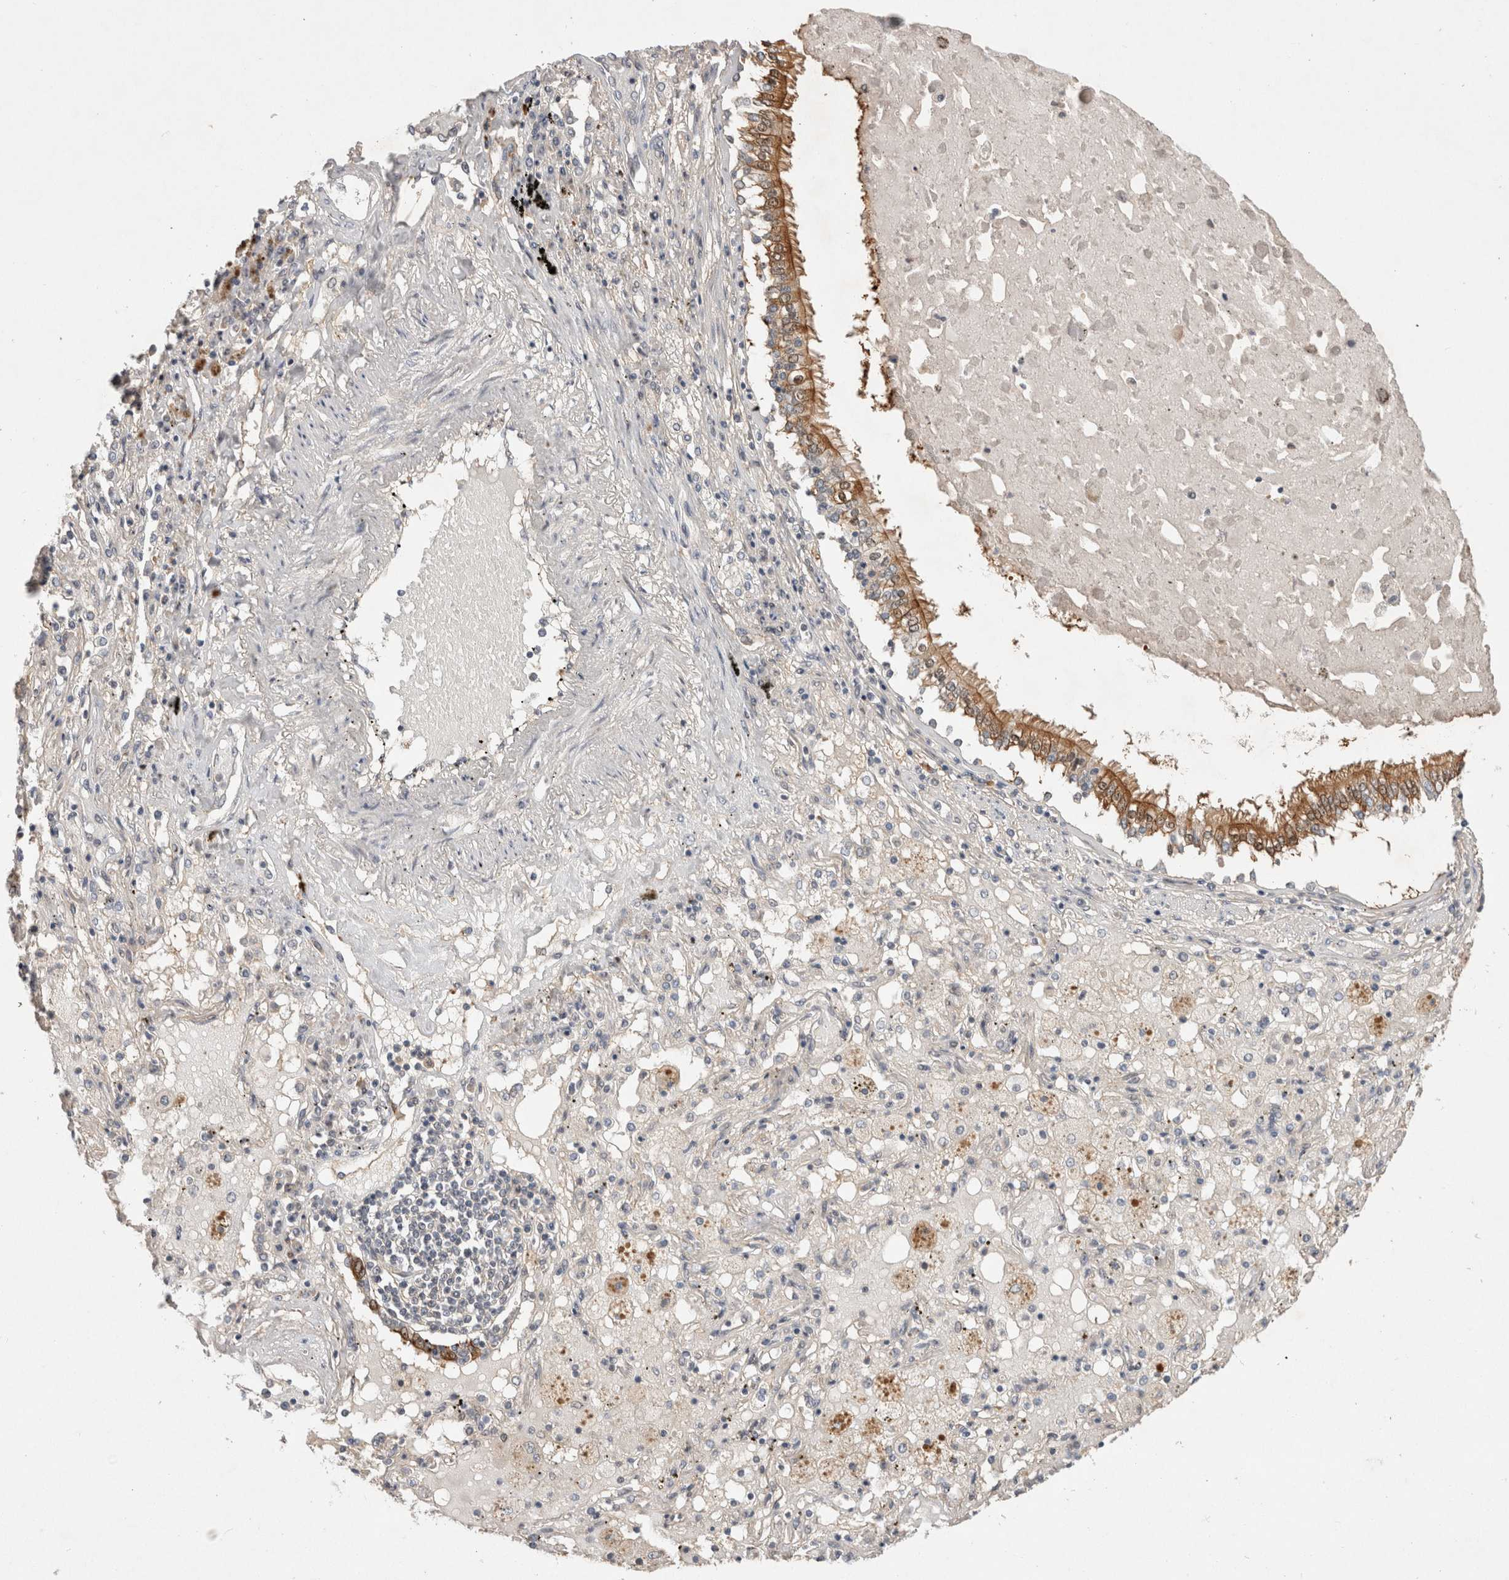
{"staining": {"intensity": "negative", "quantity": "none", "location": "none"}, "tissue": "lung cancer", "cell_type": "Tumor cells", "image_type": "cancer", "snomed": [{"axis": "morphology", "description": "Squamous cell carcinoma, NOS"}, {"axis": "topography", "description": "Lung"}], "caption": "Photomicrograph shows no significant protein expression in tumor cells of lung cancer. Nuclei are stained in blue.", "gene": "CERS3", "patient": {"sex": "male", "age": 65}}